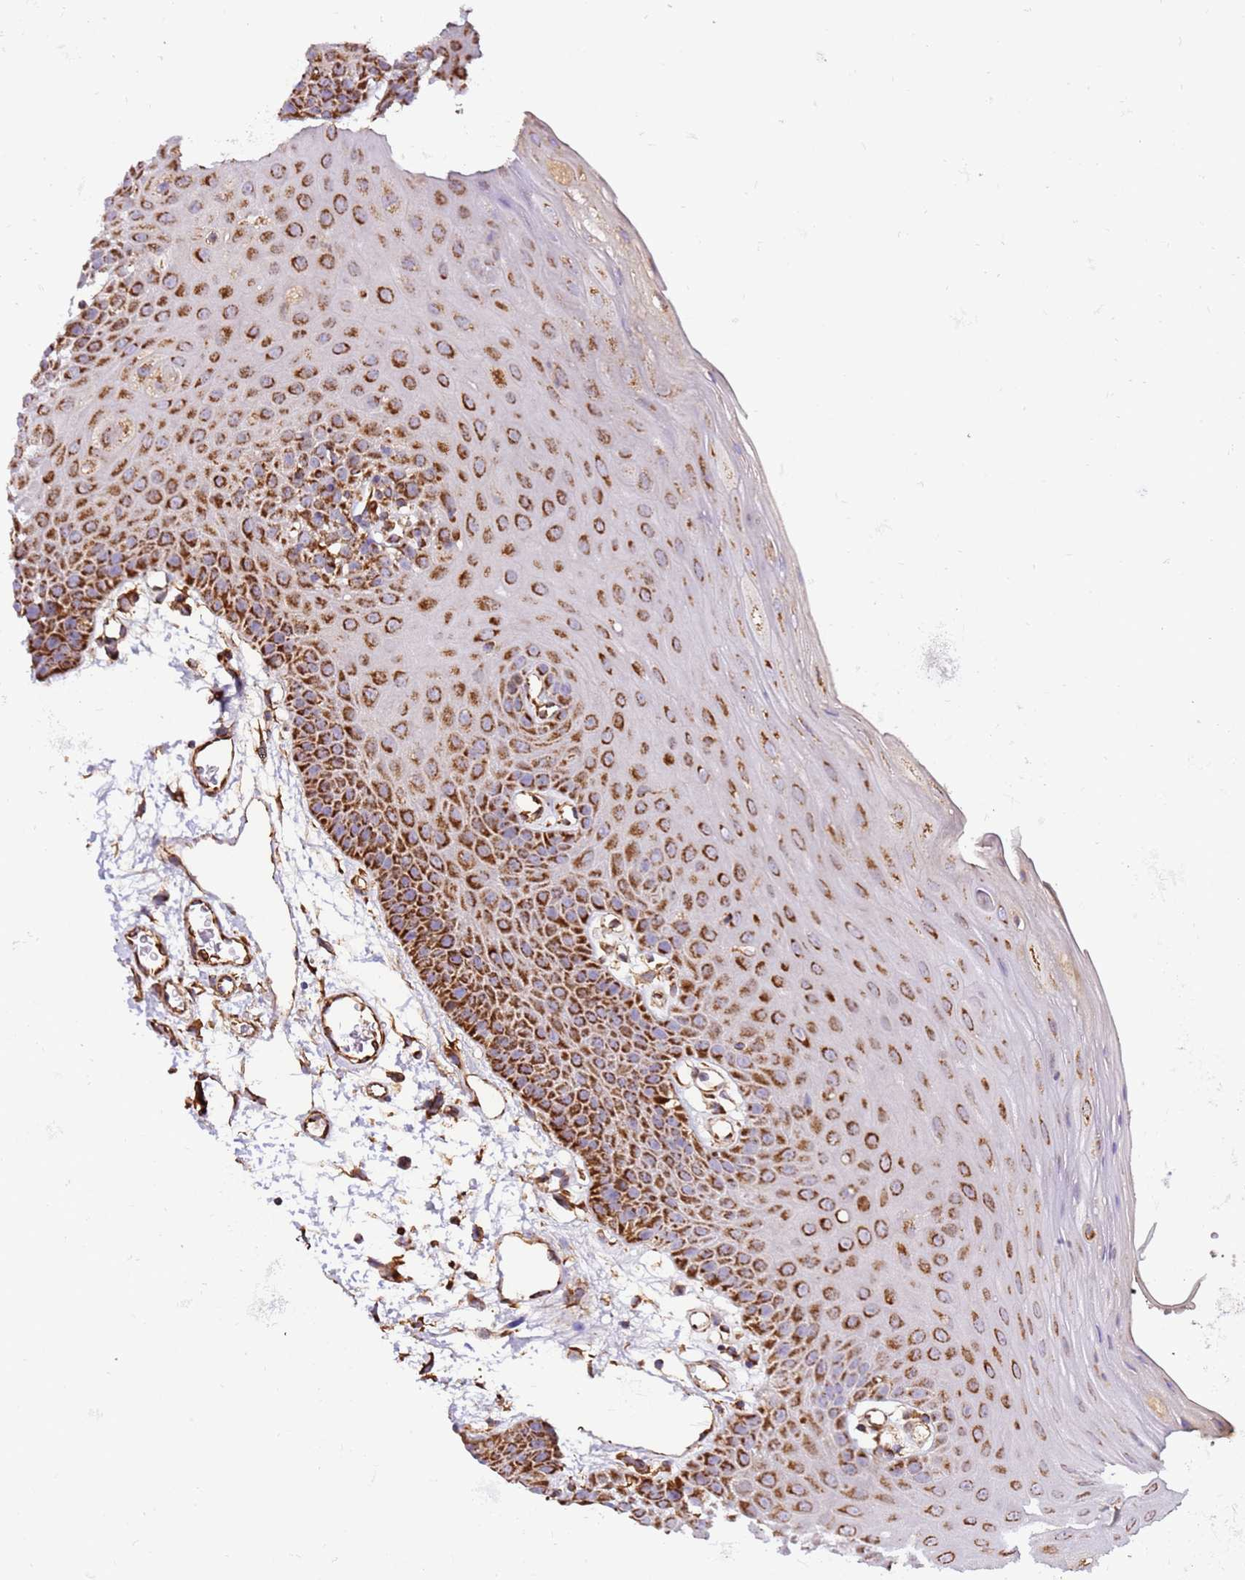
{"staining": {"intensity": "strong", "quantity": ">75%", "location": "cytoplasmic/membranous"}, "tissue": "oral mucosa", "cell_type": "Squamous epithelial cells", "image_type": "normal", "snomed": [{"axis": "morphology", "description": "Normal tissue, NOS"}, {"axis": "topography", "description": "Oral tissue"}, {"axis": "topography", "description": "Tounge, NOS"}], "caption": "Oral mucosa stained with DAB immunohistochemistry (IHC) exhibits high levels of strong cytoplasmic/membranous expression in approximately >75% of squamous epithelial cells.", "gene": "MRPL20", "patient": {"sex": "female", "age": 59}}